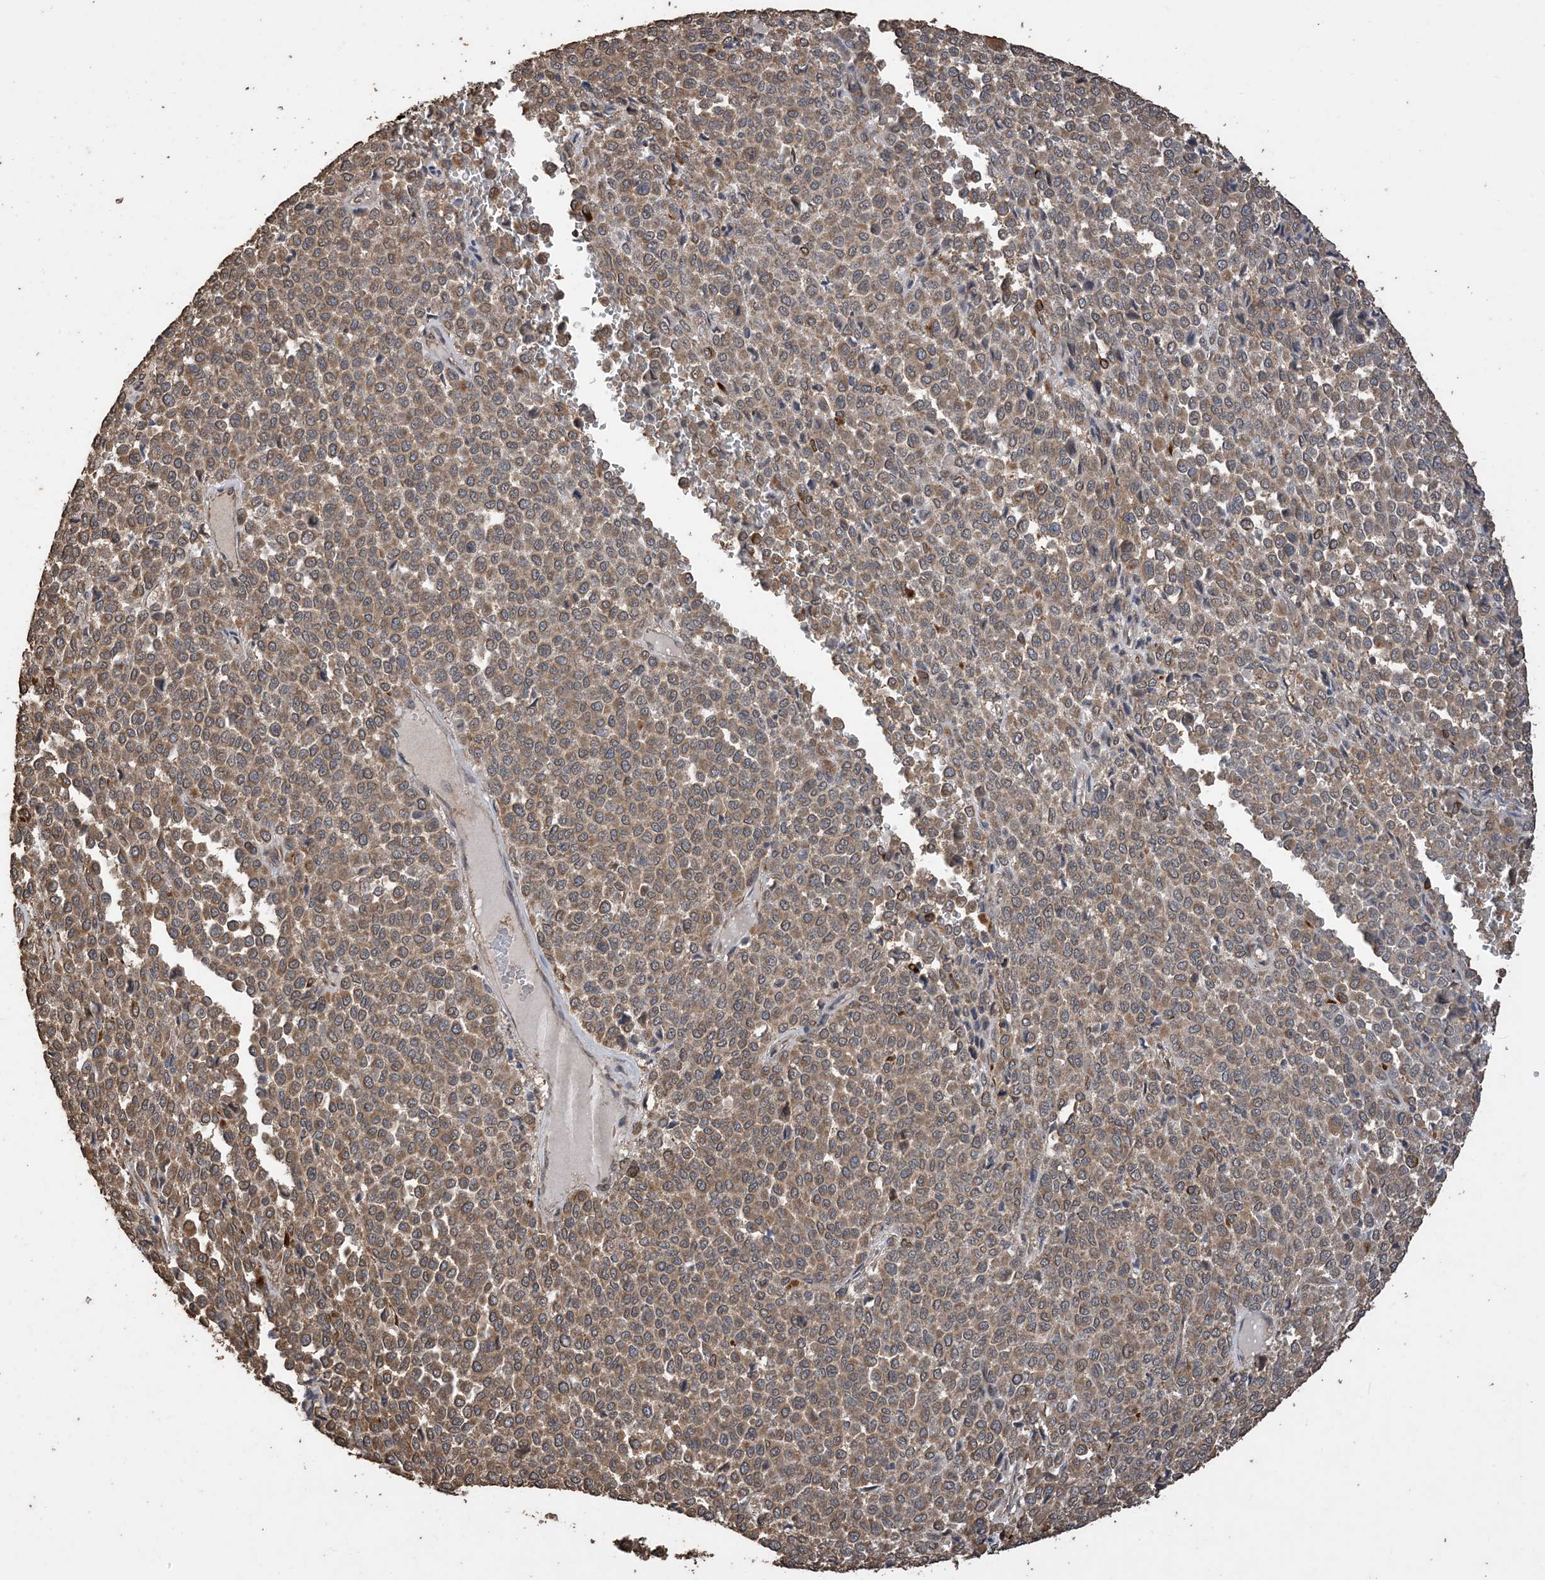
{"staining": {"intensity": "moderate", "quantity": ">75%", "location": "cytoplasmic/membranous"}, "tissue": "melanoma", "cell_type": "Tumor cells", "image_type": "cancer", "snomed": [{"axis": "morphology", "description": "Malignant melanoma, Metastatic site"}, {"axis": "topography", "description": "Pancreas"}], "caption": "The immunohistochemical stain shows moderate cytoplasmic/membranous expression in tumor cells of melanoma tissue. Ihc stains the protein of interest in brown and the nuclei are stained blue.", "gene": "ZKSCAN5", "patient": {"sex": "female", "age": 30}}